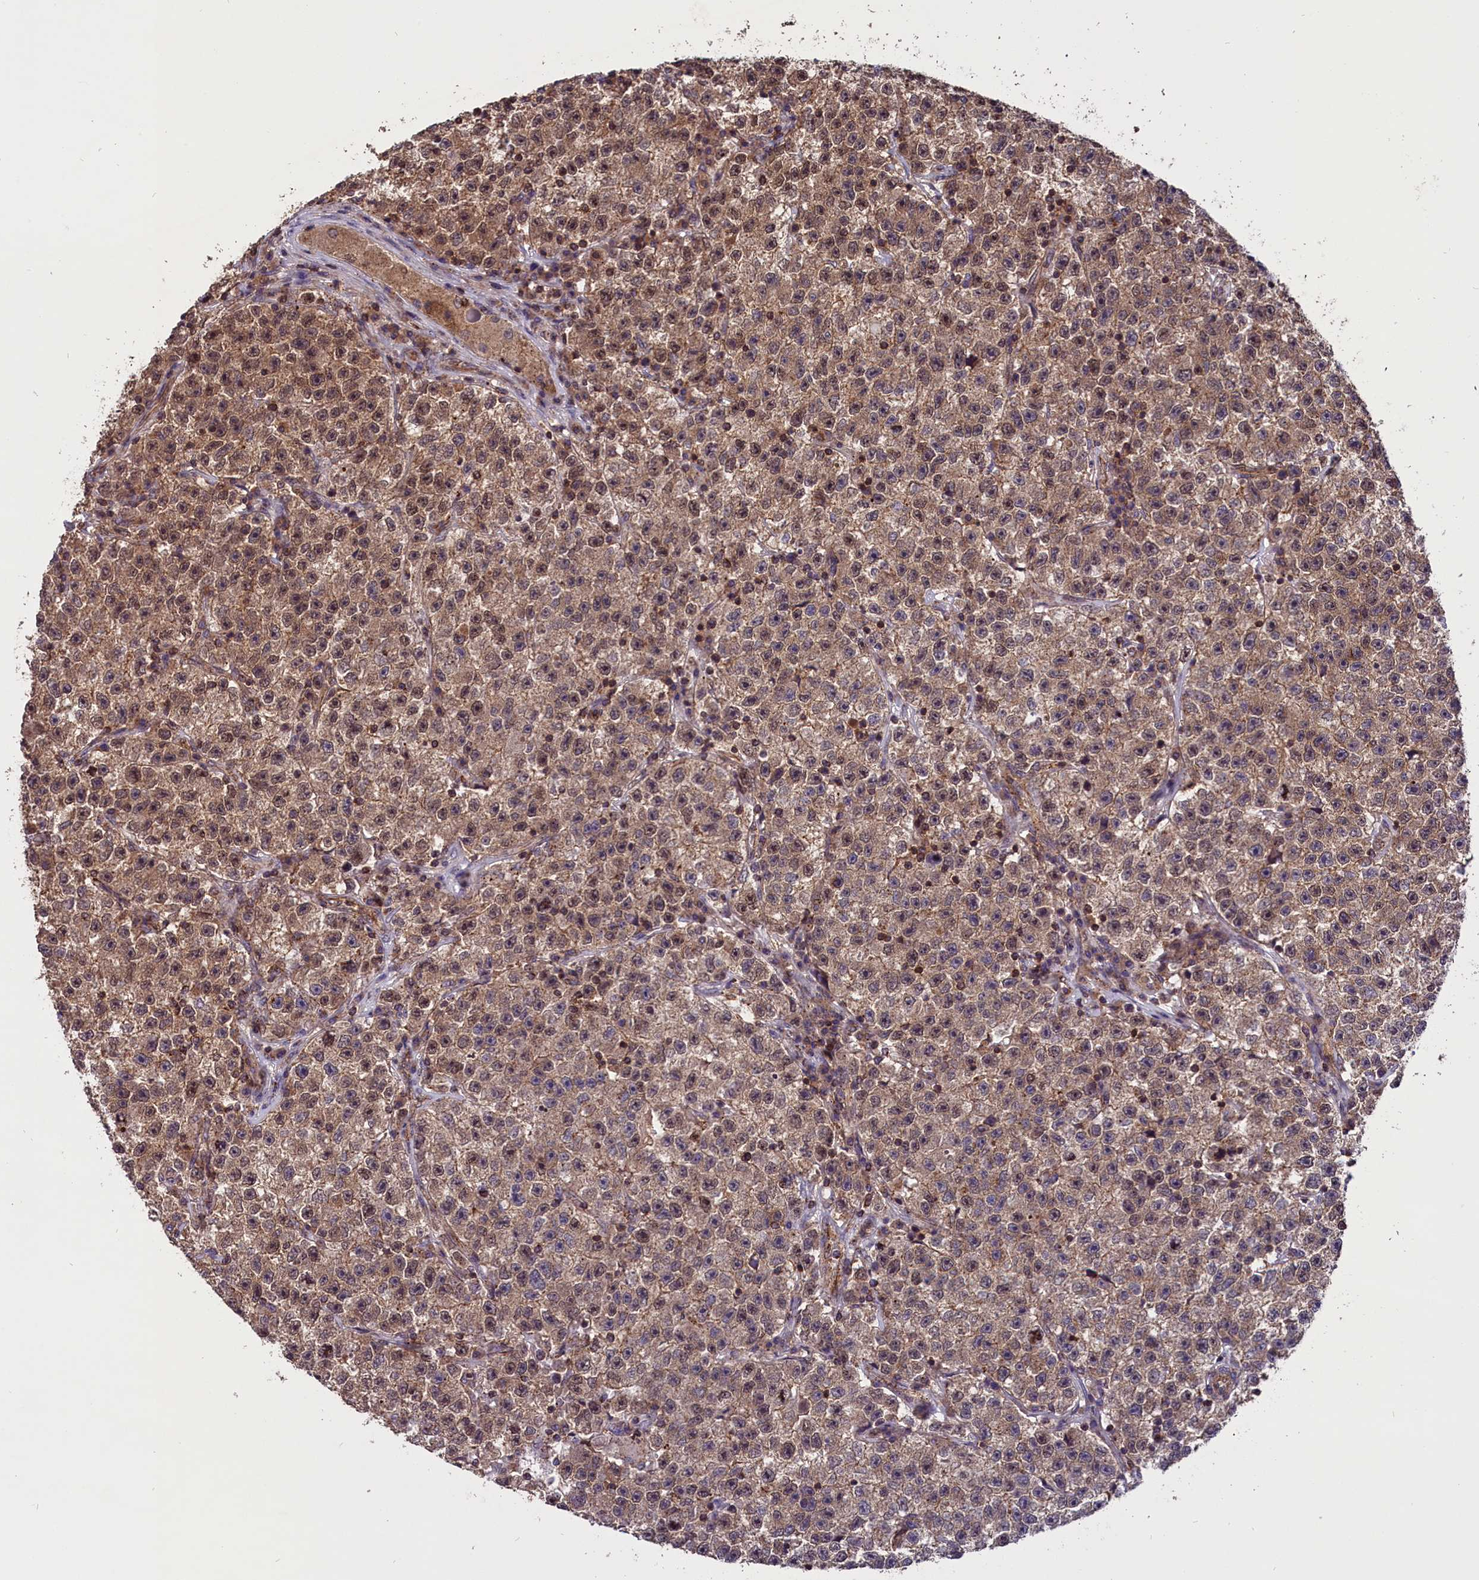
{"staining": {"intensity": "moderate", "quantity": ">75%", "location": "cytoplasmic/membranous"}, "tissue": "testis cancer", "cell_type": "Tumor cells", "image_type": "cancer", "snomed": [{"axis": "morphology", "description": "Seminoma, NOS"}, {"axis": "topography", "description": "Testis"}], "caption": "Immunohistochemical staining of testis cancer shows moderate cytoplasmic/membranous protein expression in about >75% of tumor cells.", "gene": "IST1", "patient": {"sex": "male", "age": 22}}